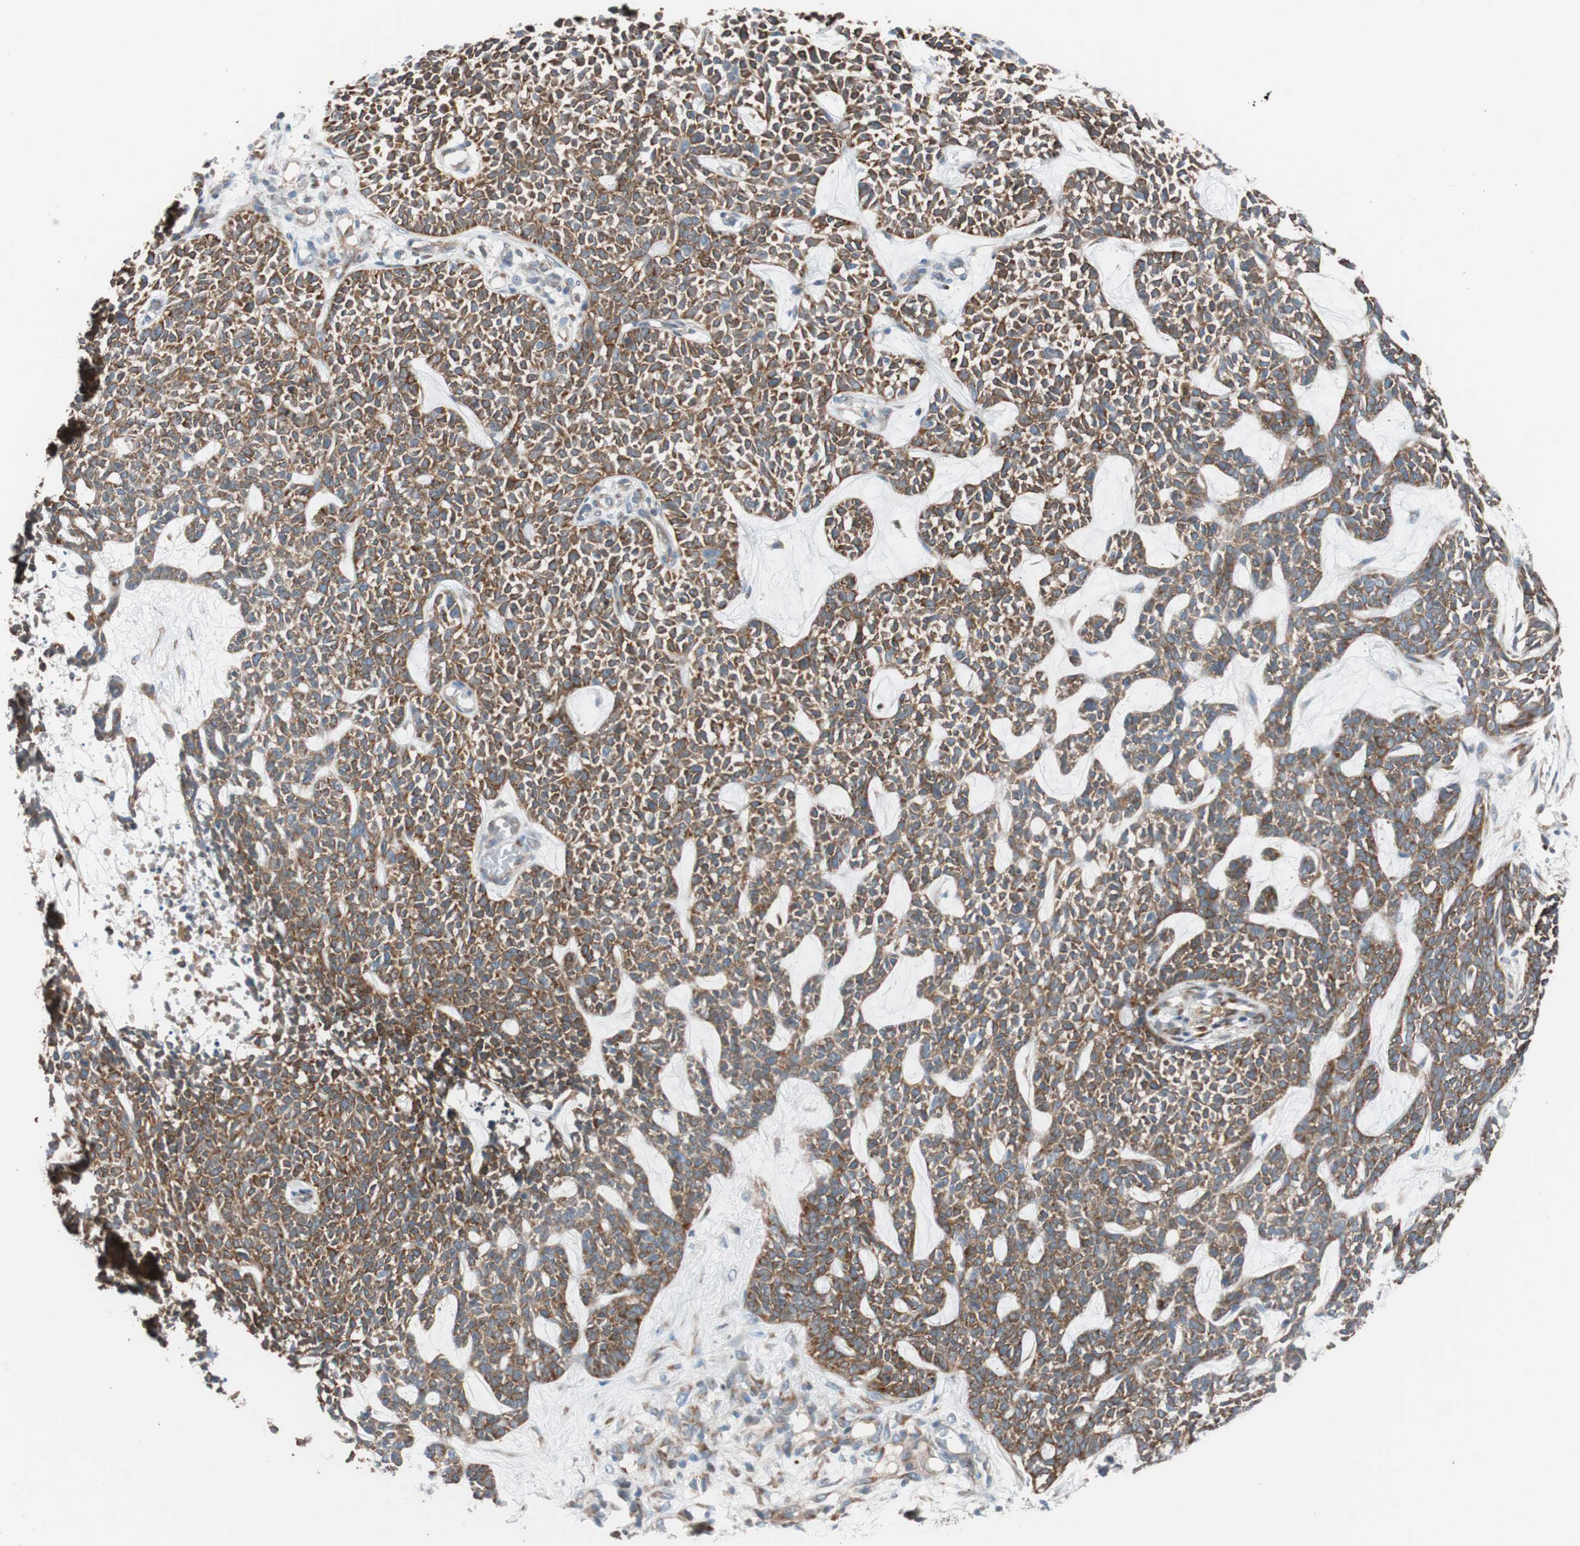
{"staining": {"intensity": "strong", "quantity": ">75%", "location": "cytoplasmic/membranous"}, "tissue": "skin cancer", "cell_type": "Tumor cells", "image_type": "cancer", "snomed": [{"axis": "morphology", "description": "Basal cell carcinoma"}, {"axis": "topography", "description": "Skin"}], "caption": "Basal cell carcinoma (skin) stained with immunohistochemistry (IHC) exhibits strong cytoplasmic/membranous expression in about >75% of tumor cells. (Stains: DAB in brown, nuclei in blue, Microscopy: brightfield microscopy at high magnification).", "gene": "FAAH", "patient": {"sex": "female", "age": 84}}